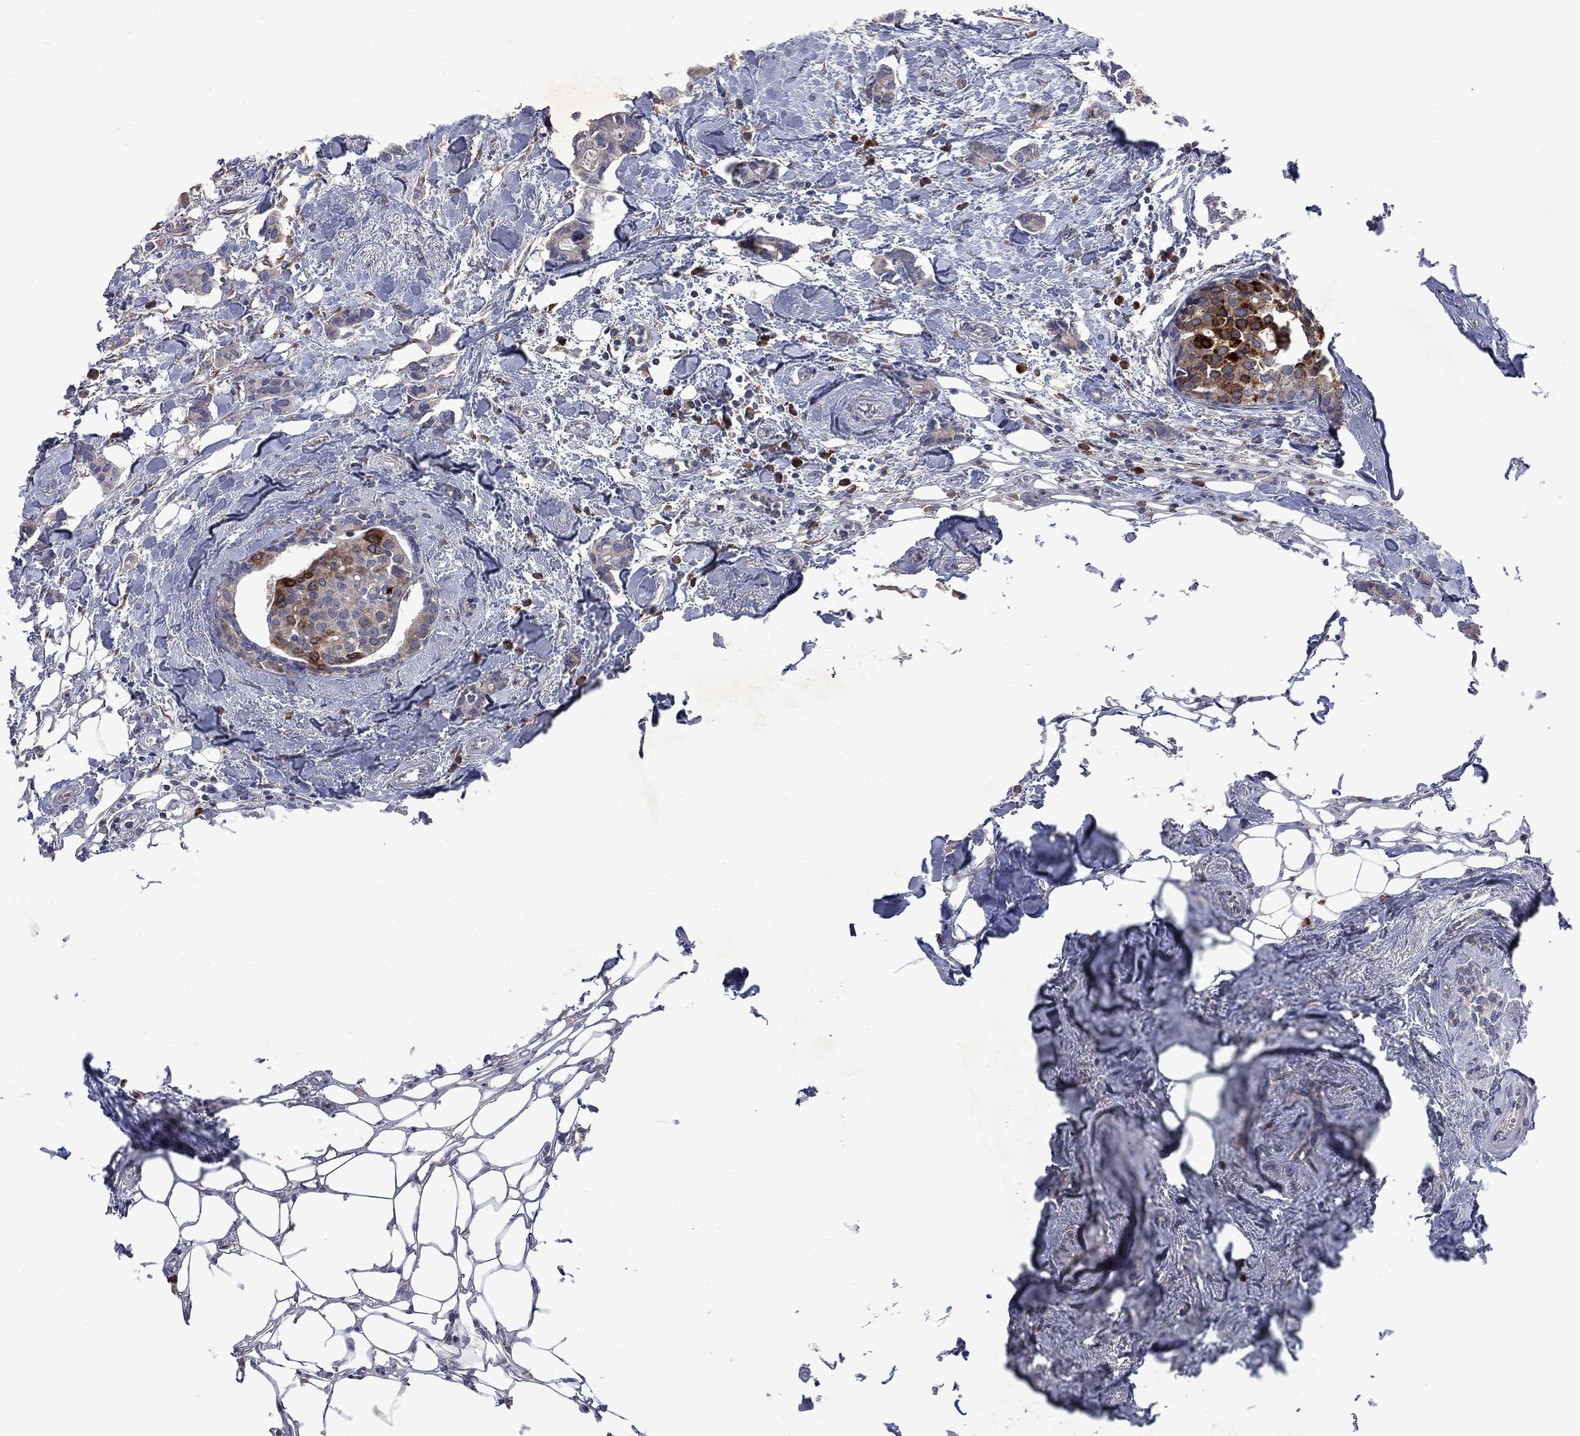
{"staining": {"intensity": "negative", "quantity": "none", "location": "none"}, "tissue": "breast cancer", "cell_type": "Tumor cells", "image_type": "cancer", "snomed": [{"axis": "morphology", "description": "Duct carcinoma"}, {"axis": "topography", "description": "Breast"}], "caption": "Image shows no significant protein positivity in tumor cells of breast invasive ductal carcinoma.", "gene": "TMEM97", "patient": {"sex": "female", "age": 83}}